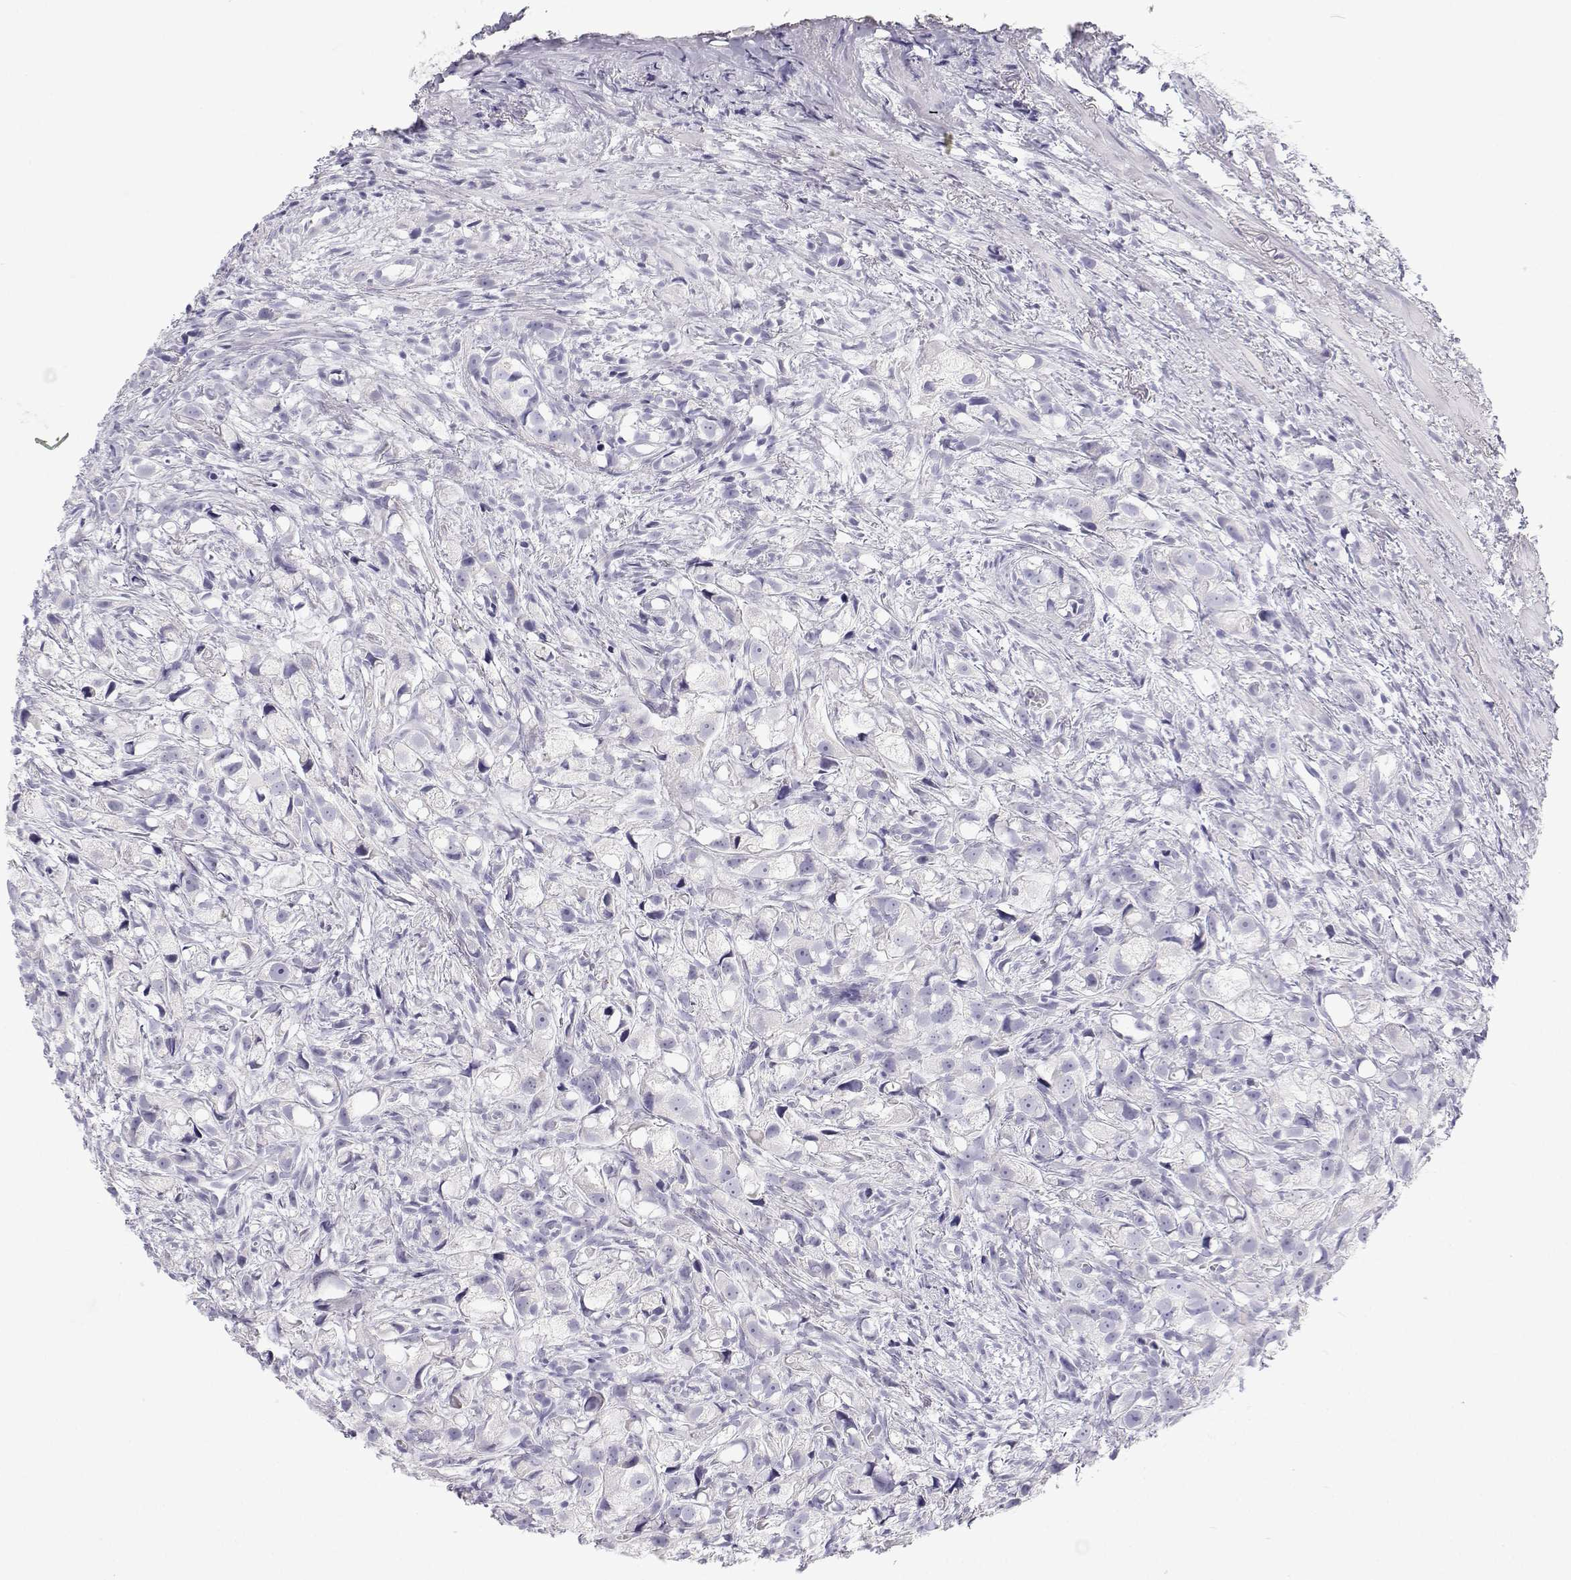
{"staining": {"intensity": "negative", "quantity": "none", "location": "none"}, "tissue": "prostate cancer", "cell_type": "Tumor cells", "image_type": "cancer", "snomed": [{"axis": "morphology", "description": "Adenocarcinoma, High grade"}, {"axis": "topography", "description": "Prostate"}], "caption": "The photomicrograph exhibits no significant positivity in tumor cells of prostate cancer. (DAB immunohistochemistry, high magnification).", "gene": "TTN", "patient": {"sex": "male", "age": 75}}